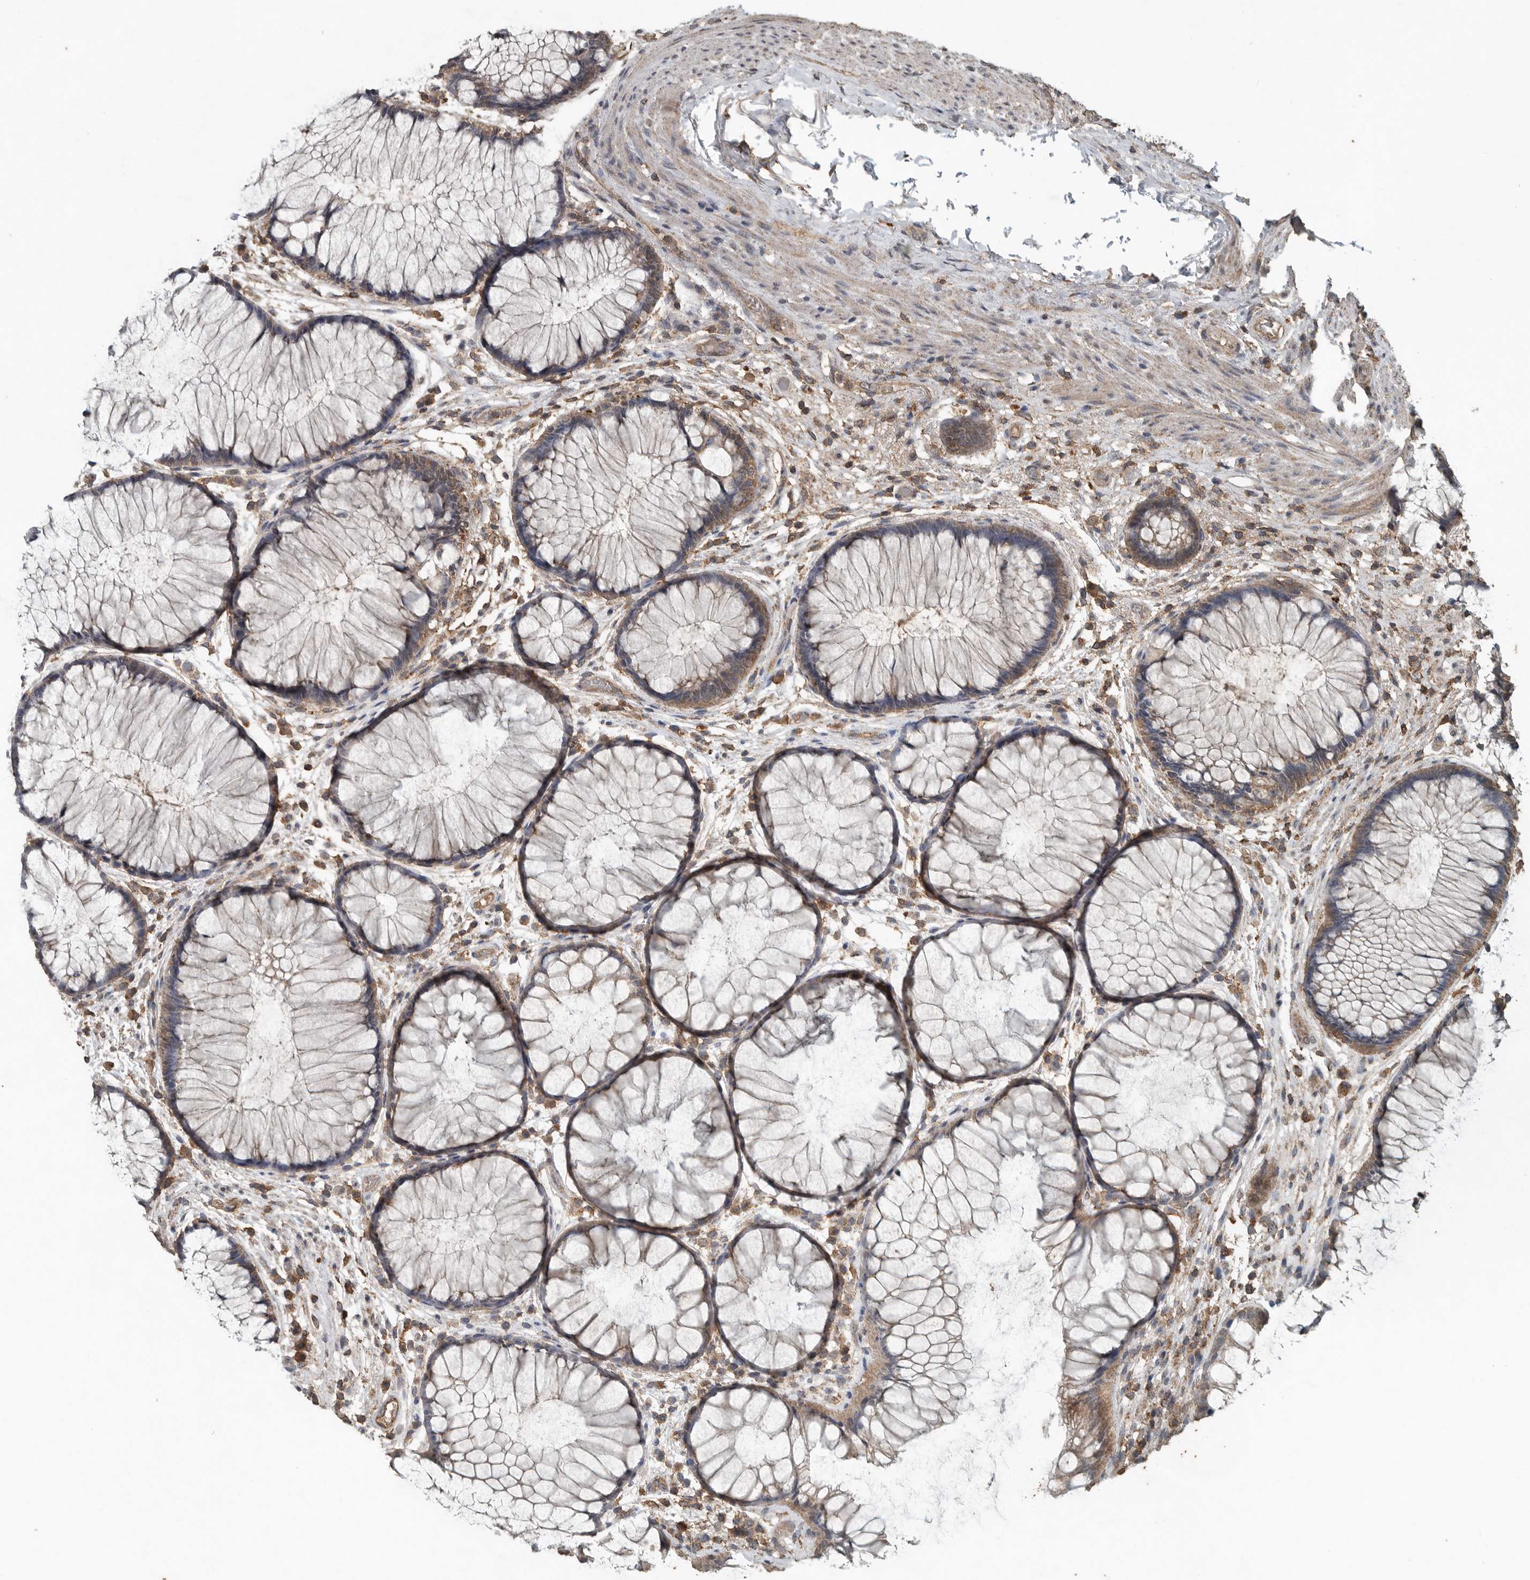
{"staining": {"intensity": "moderate", "quantity": ">75%", "location": "cytoplasmic/membranous"}, "tissue": "rectum", "cell_type": "Glandular cells", "image_type": "normal", "snomed": [{"axis": "morphology", "description": "Normal tissue, NOS"}, {"axis": "topography", "description": "Rectum"}], "caption": "Immunohistochemical staining of normal human rectum demonstrates medium levels of moderate cytoplasmic/membranous positivity in about >75% of glandular cells.", "gene": "IL6ST", "patient": {"sex": "male", "age": 51}}